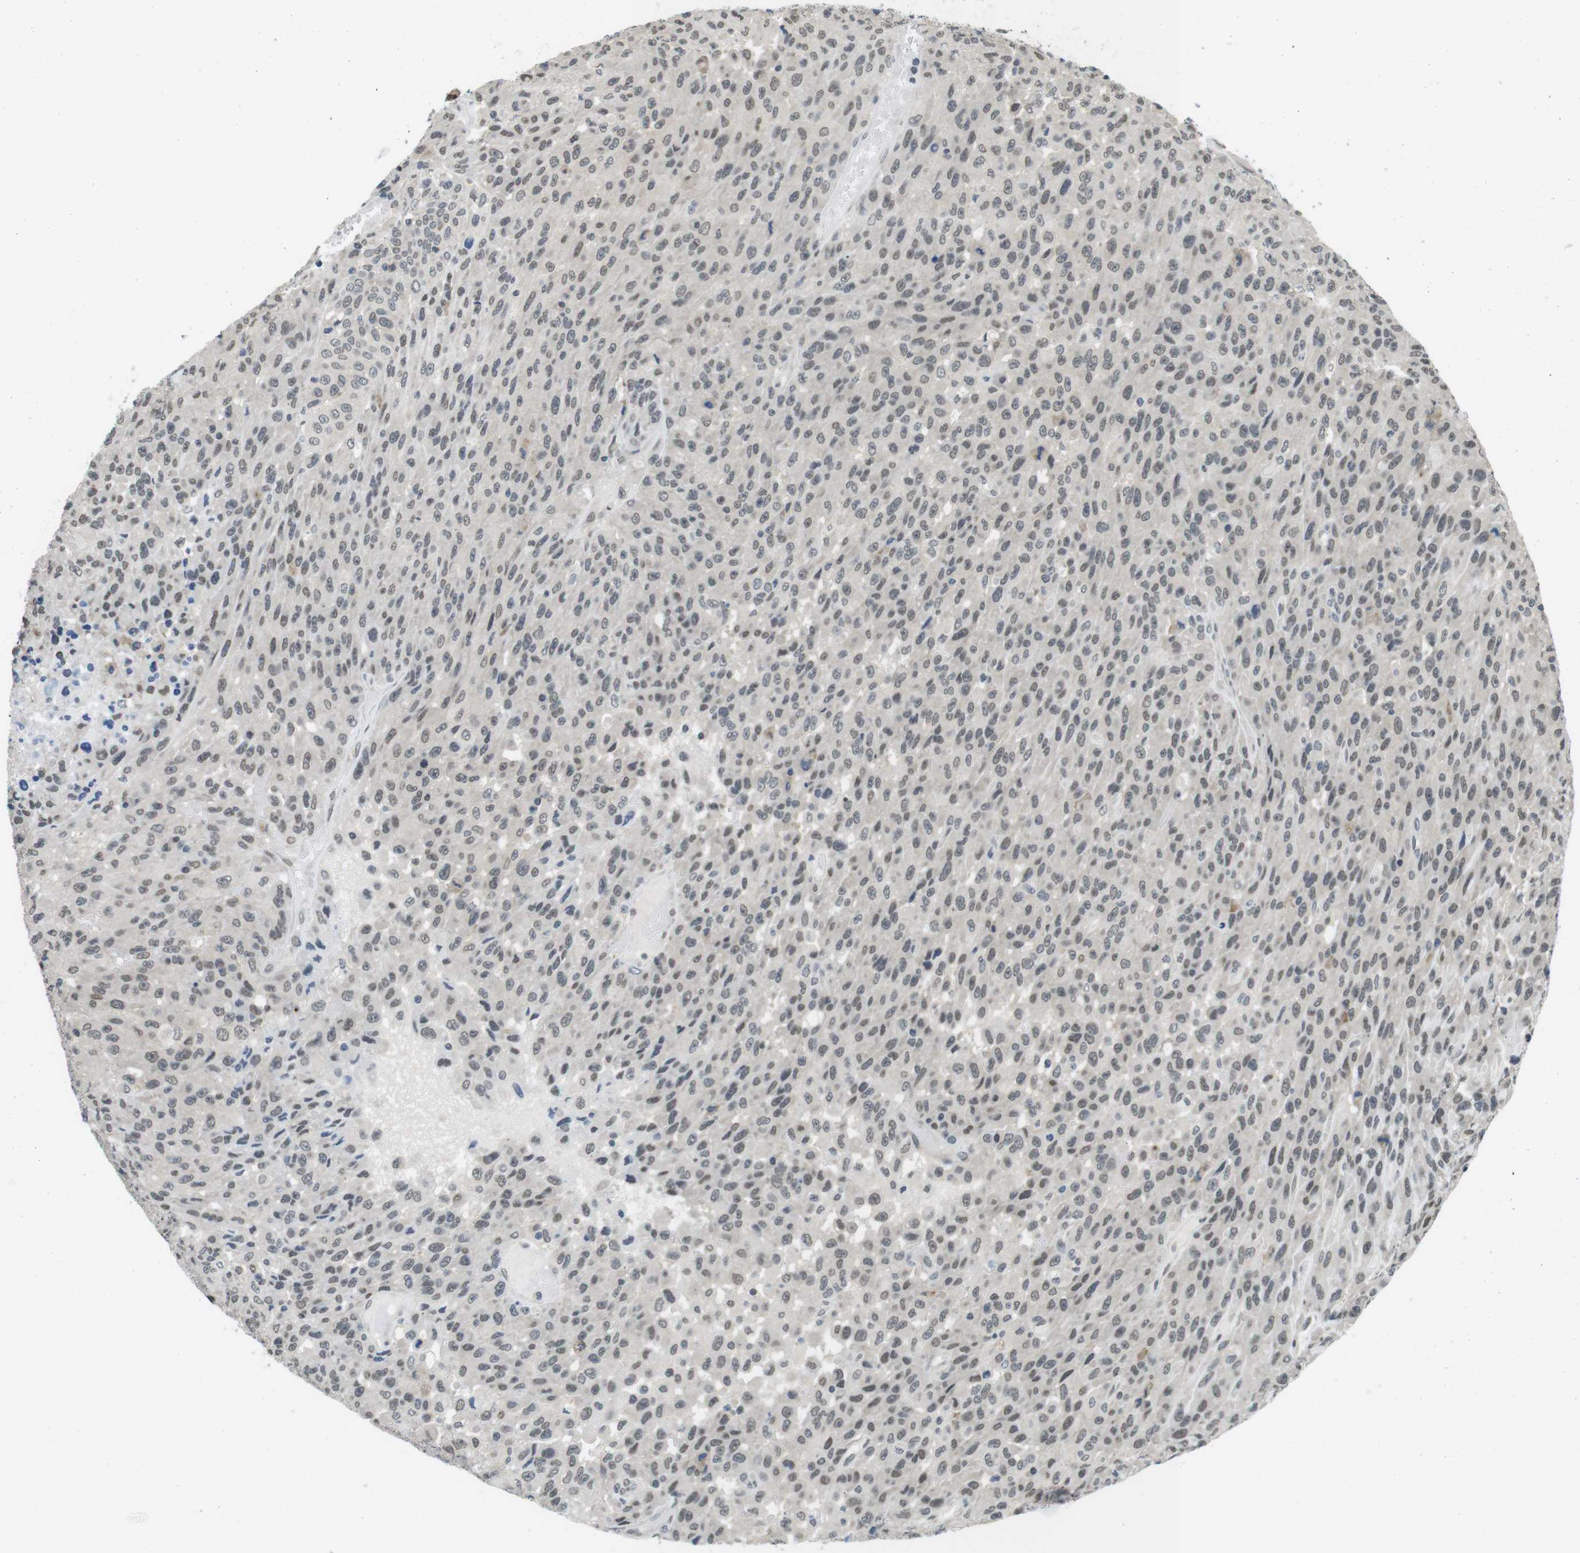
{"staining": {"intensity": "weak", "quantity": "<25%", "location": "nuclear"}, "tissue": "urothelial cancer", "cell_type": "Tumor cells", "image_type": "cancer", "snomed": [{"axis": "morphology", "description": "Urothelial carcinoma, High grade"}, {"axis": "topography", "description": "Urinary bladder"}], "caption": "Tumor cells are negative for protein expression in human urothelial carcinoma (high-grade).", "gene": "NEK4", "patient": {"sex": "male", "age": 66}}